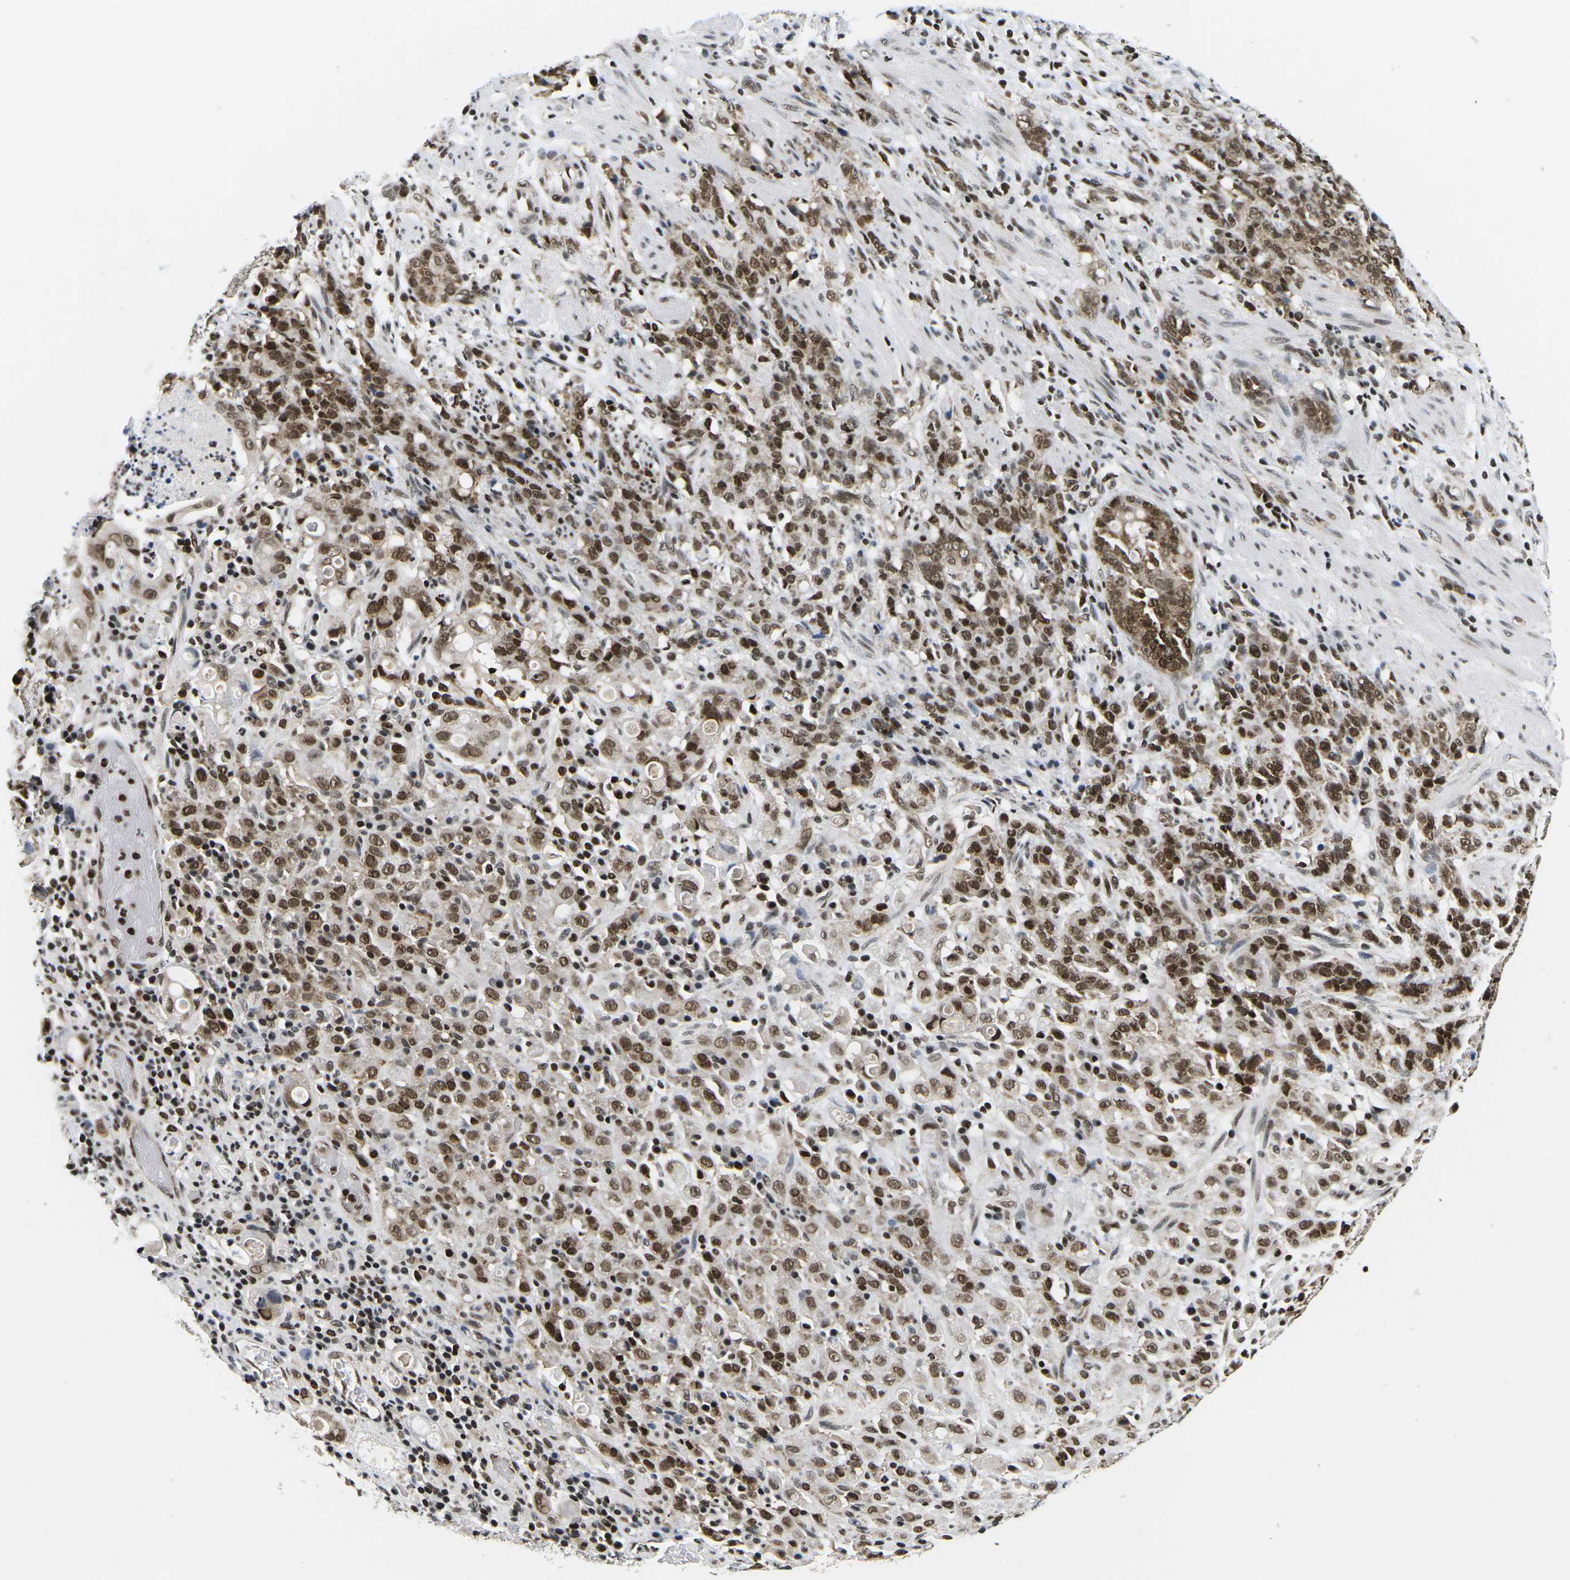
{"staining": {"intensity": "moderate", "quantity": ">75%", "location": "cytoplasmic/membranous,nuclear"}, "tissue": "stomach cancer", "cell_type": "Tumor cells", "image_type": "cancer", "snomed": [{"axis": "morphology", "description": "Adenocarcinoma, NOS"}, {"axis": "topography", "description": "Stomach, lower"}], "caption": "Immunohistochemical staining of stomach cancer exhibits medium levels of moderate cytoplasmic/membranous and nuclear staining in approximately >75% of tumor cells. The staining was performed using DAB (3,3'-diaminobenzidine), with brown indicating positive protein expression. Nuclei are stained blue with hematoxylin.", "gene": "CELF1", "patient": {"sex": "male", "age": 88}}